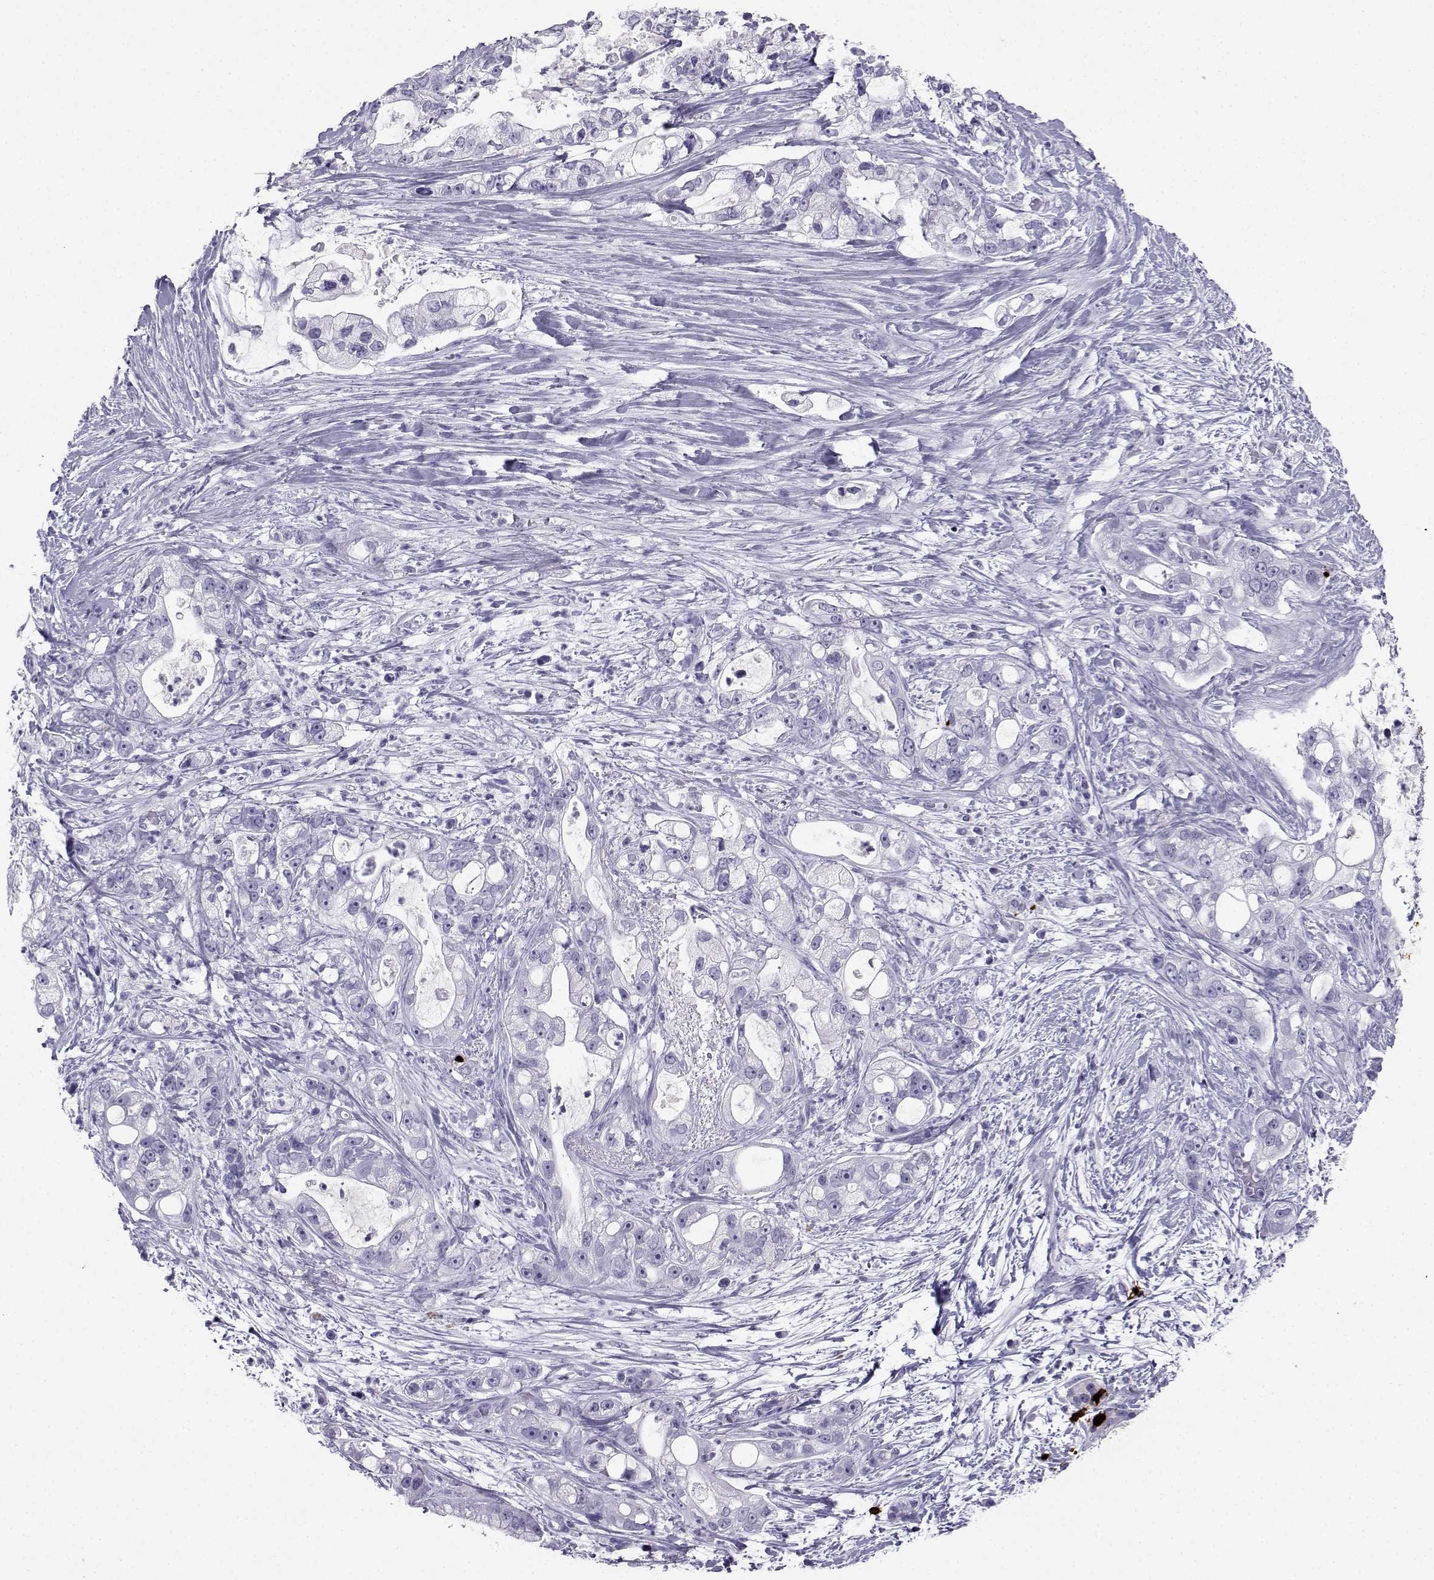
{"staining": {"intensity": "negative", "quantity": "none", "location": "none"}, "tissue": "pancreatic cancer", "cell_type": "Tumor cells", "image_type": "cancer", "snomed": [{"axis": "morphology", "description": "Adenocarcinoma, NOS"}, {"axis": "topography", "description": "Pancreas"}], "caption": "Tumor cells are negative for protein expression in human pancreatic cancer (adenocarcinoma).", "gene": "SST", "patient": {"sex": "female", "age": 69}}